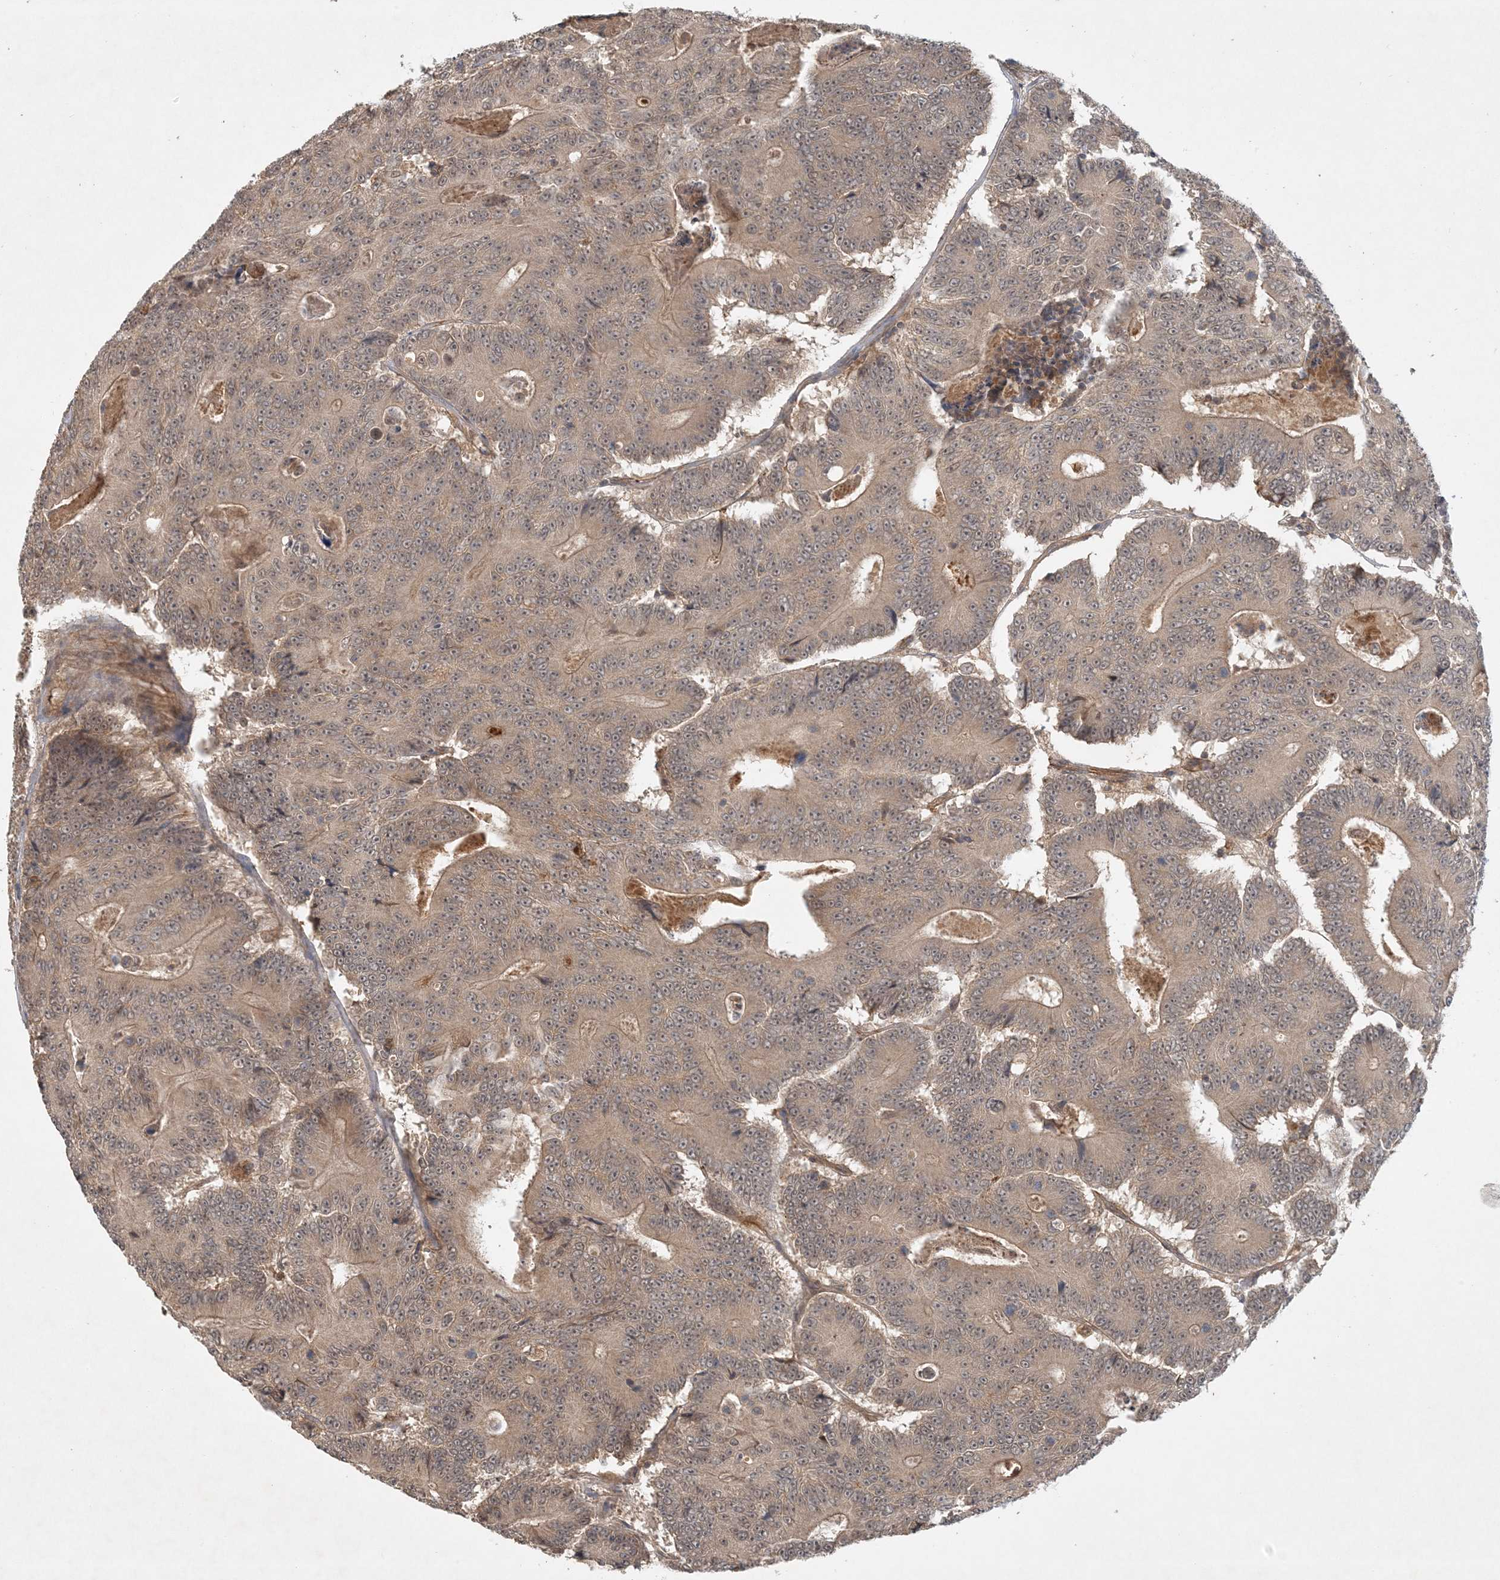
{"staining": {"intensity": "moderate", "quantity": ">75%", "location": "cytoplasmic/membranous"}, "tissue": "colorectal cancer", "cell_type": "Tumor cells", "image_type": "cancer", "snomed": [{"axis": "morphology", "description": "Adenocarcinoma, NOS"}, {"axis": "topography", "description": "Colon"}], "caption": "Tumor cells display medium levels of moderate cytoplasmic/membranous expression in about >75% of cells in human colorectal cancer (adenocarcinoma).", "gene": "ZCCHC4", "patient": {"sex": "male", "age": 83}}